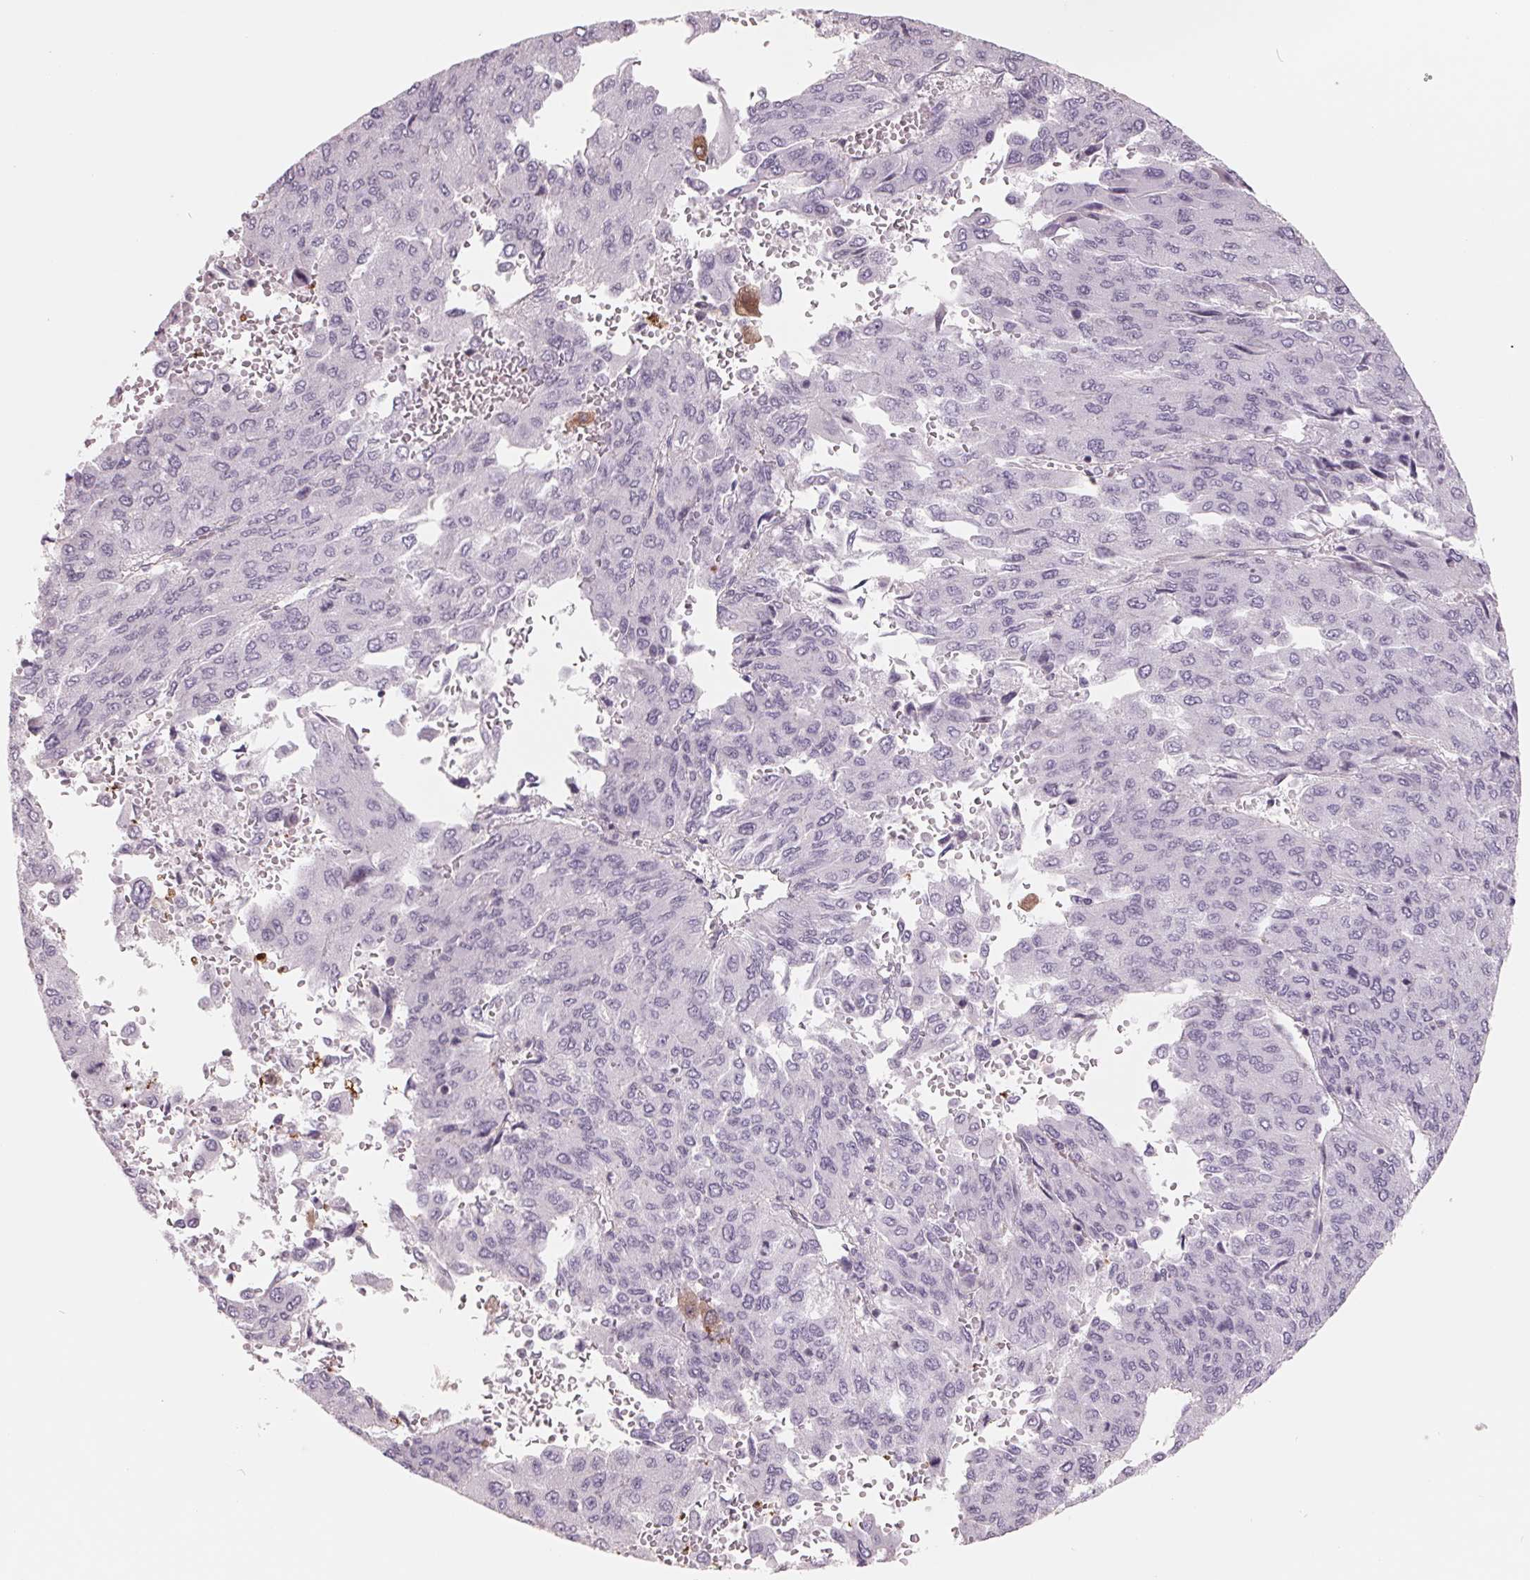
{"staining": {"intensity": "negative", "quantity": "none", "location": "none"}, "tissue": "liver cancer", "cell_type": "Tumor cells", "image_type": "cancer", "snomed": [{"axis": "morphology", "description": "Carcinoma, Hepatocellular, NOS"}, {"axis": "topography", "description": "Liver"}], "caption": "The IHC photomicrograph has no significant staining in tumor cells of hepatocellular carcinoma (liver) tissue.", "gene": "FTCD", "patient": {"sex": "female", "age": 41}}